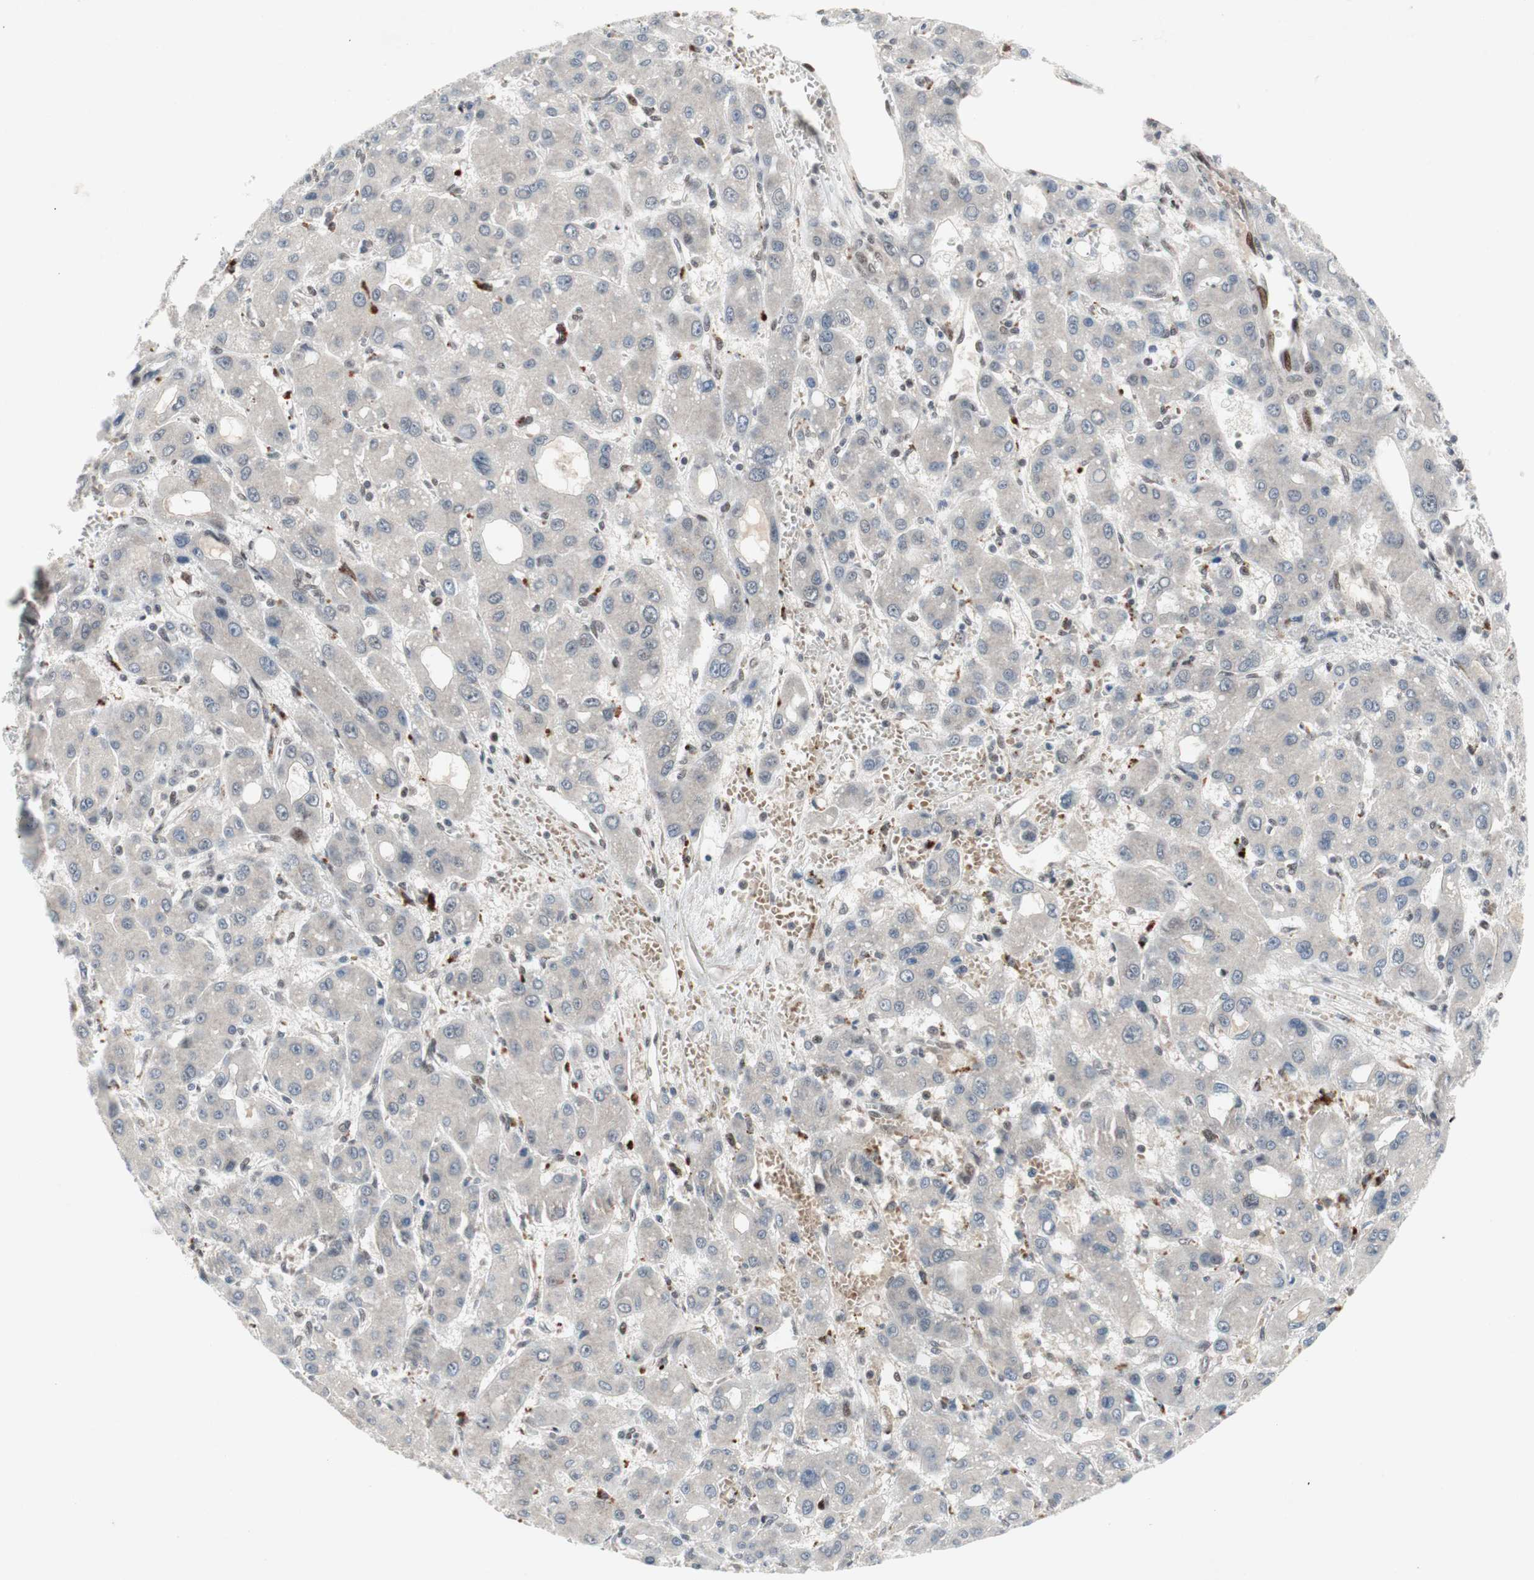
{"staining": {"intensity": "negative", "quantity": "none", "location": "none"}, "tissue": "liver cancer", "cell_type": "Tumor cells", "image_type": "cancer", "snomed": [{"axis": "morphology", "description": "Carcinoma, Hepatocellular, NOS"}, {"axis": "topography", "description": "Liver"}], "caption": "DAB (3,3'-diaminobenzidine) immunohistochemical staining of liver cancer (hepatocellular carcinoma) demonstrates no significant positivity in tumor cells.", "gene": "TCF12", "patient": {"sex": "male", "age": 55}}